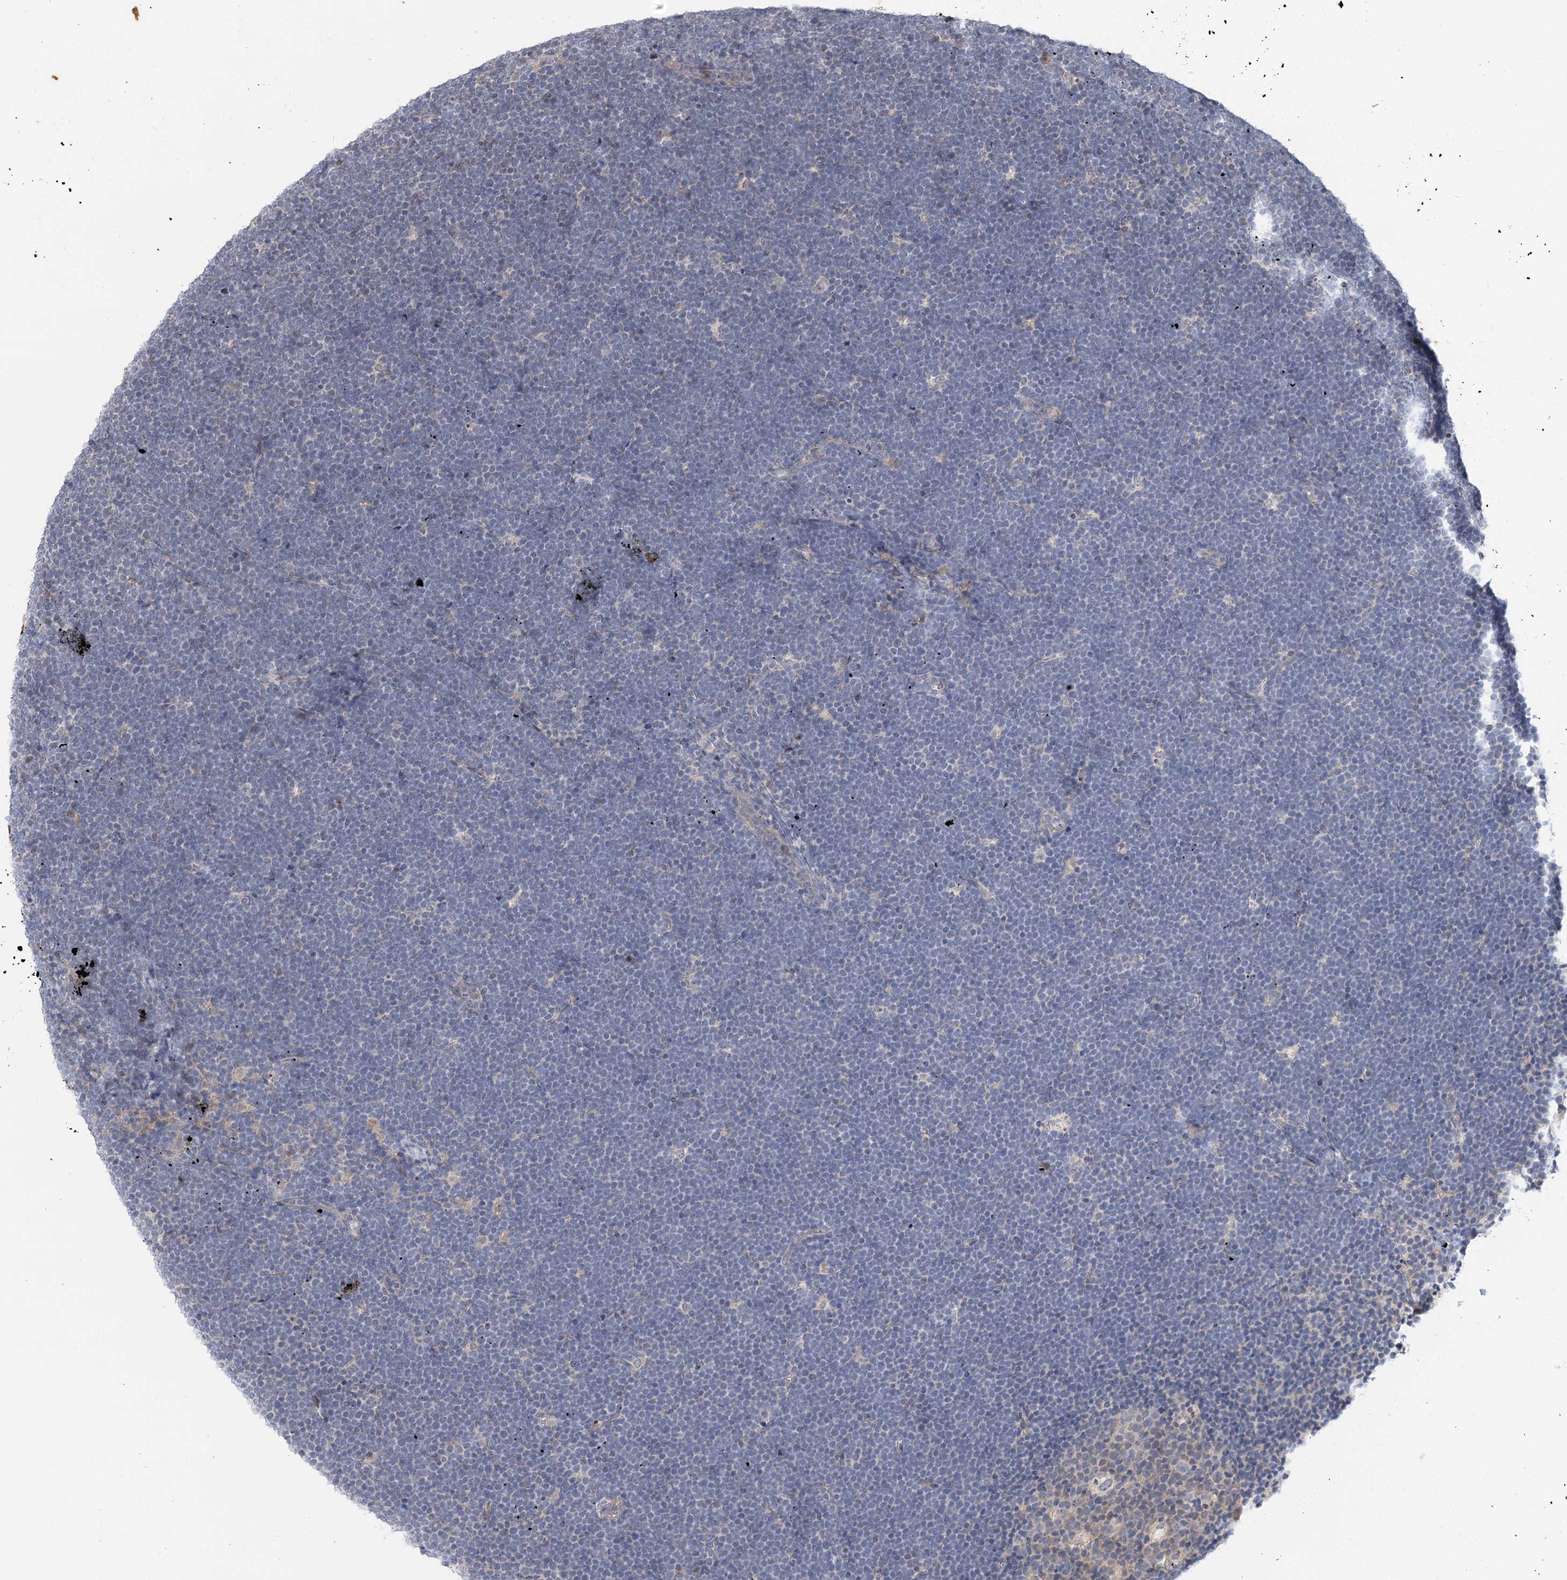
{"staining": {"intensity": "negative", "quantity": "none", "location": "none"}, "tissue": "lymphoma", "cell_type": "Tumor cells", "image_type": "cancer", "snomed": [{"axis": "morphology", "description": "Malignant lymphoma, non-Hodgkin's type, High grade"}, {"axis": "topography", "description": "Lymph node"}], "caption": "Immunohistochemistry (IHC) micrograph of malignant lymphoma, non-Hodgkin's type (high-grade) stained for a protein (brown), which exhibits no expression in tumor cells.", "gene": "IL11RA", "patient": {"sex": "male", "age": 13}}